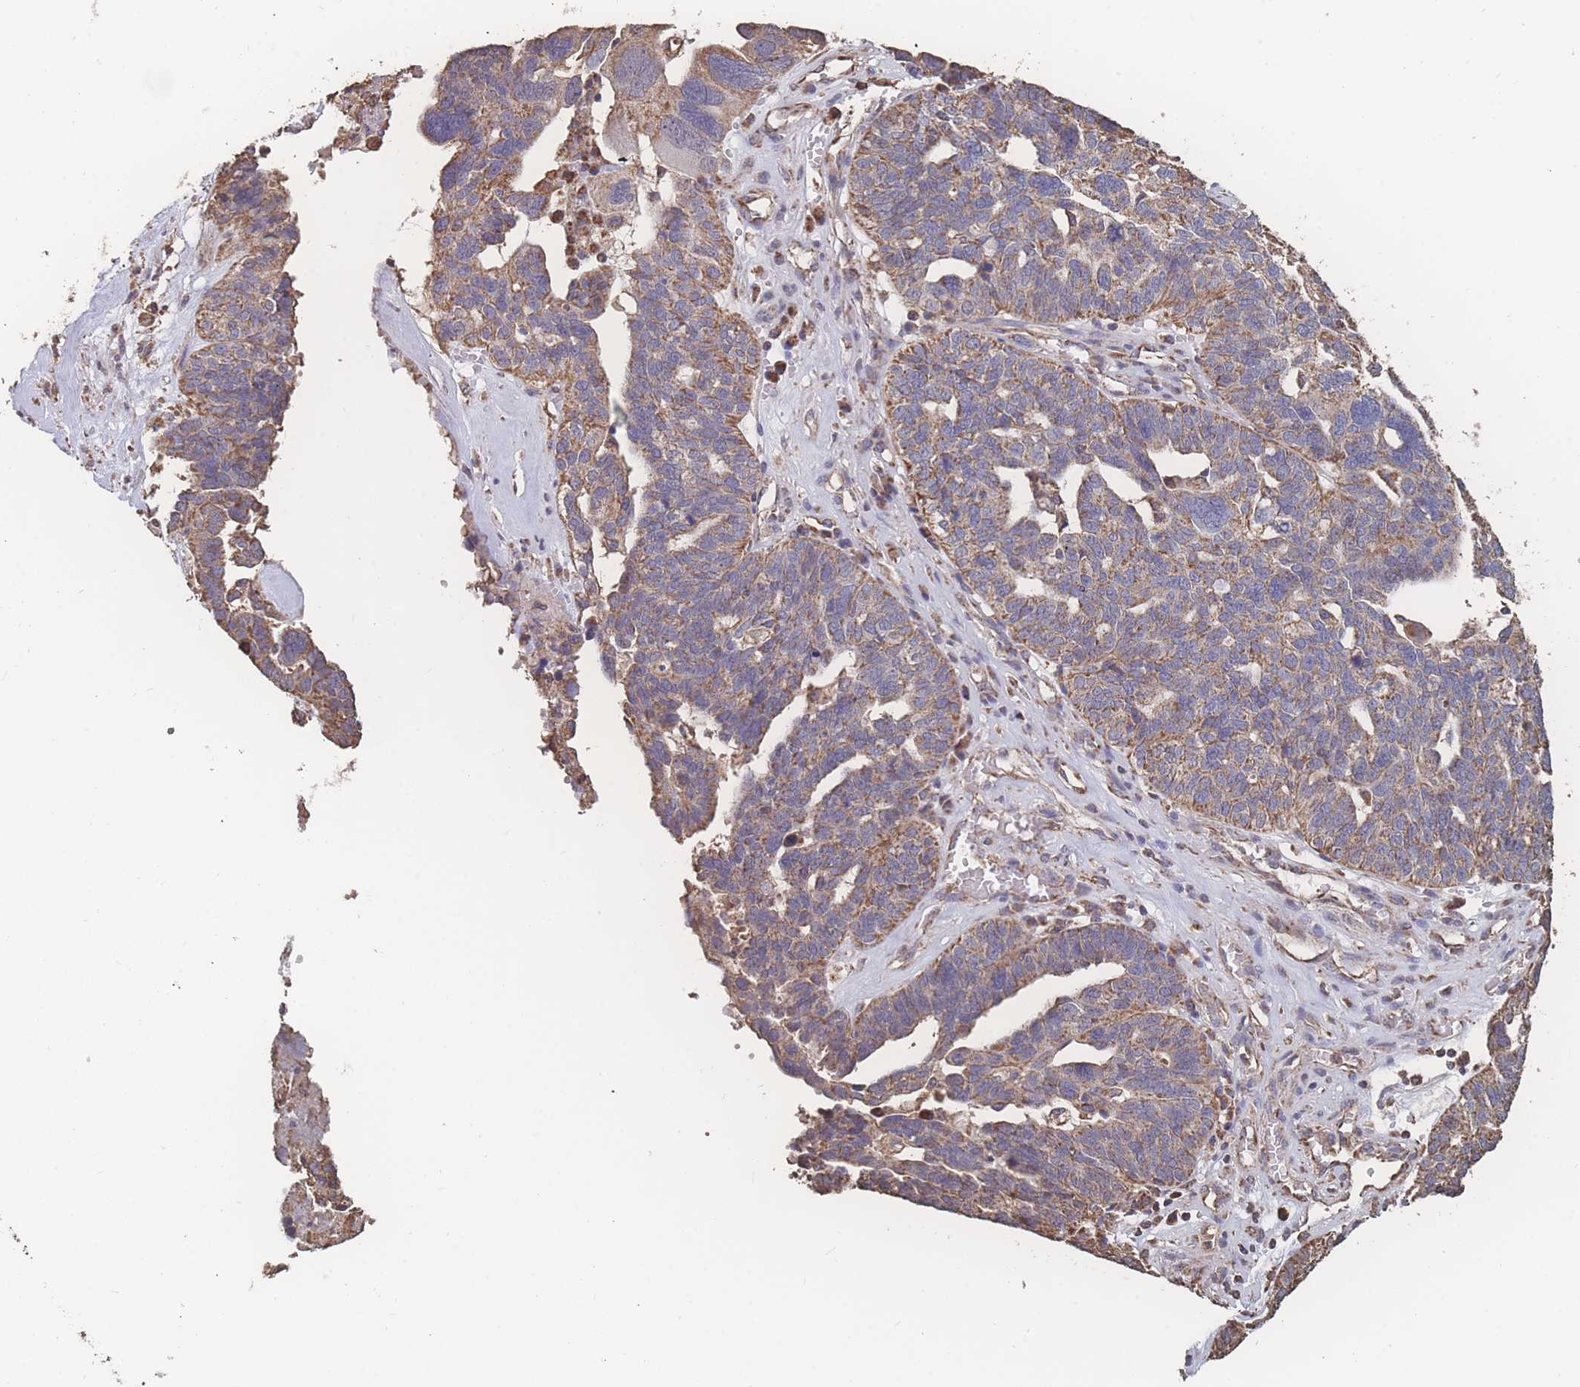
{"staining": {"intensity": "moderate", "quantity": "25%-75%", "location": "cytoplasmic/membranous"}, "tissue": "ovarian cancer", "cell_type": "Tumor cells", "image_type": "cancer", "snomed": [{"axis": "morphology", "description": "Cystadenocarcinoma, serous, NOS"}, {"axis": "topography", "description": "Ovary"}], "caption": "Immunohistochemical staining of human serous cystadenocarcinoma (ovarian) reveals medium levels of moderate cytoplasmic/membranous protein positivity in about 25%-75% of tumor cells.", "gene": "SGSM3", "patient": {"sex": "female", "age": 59}}